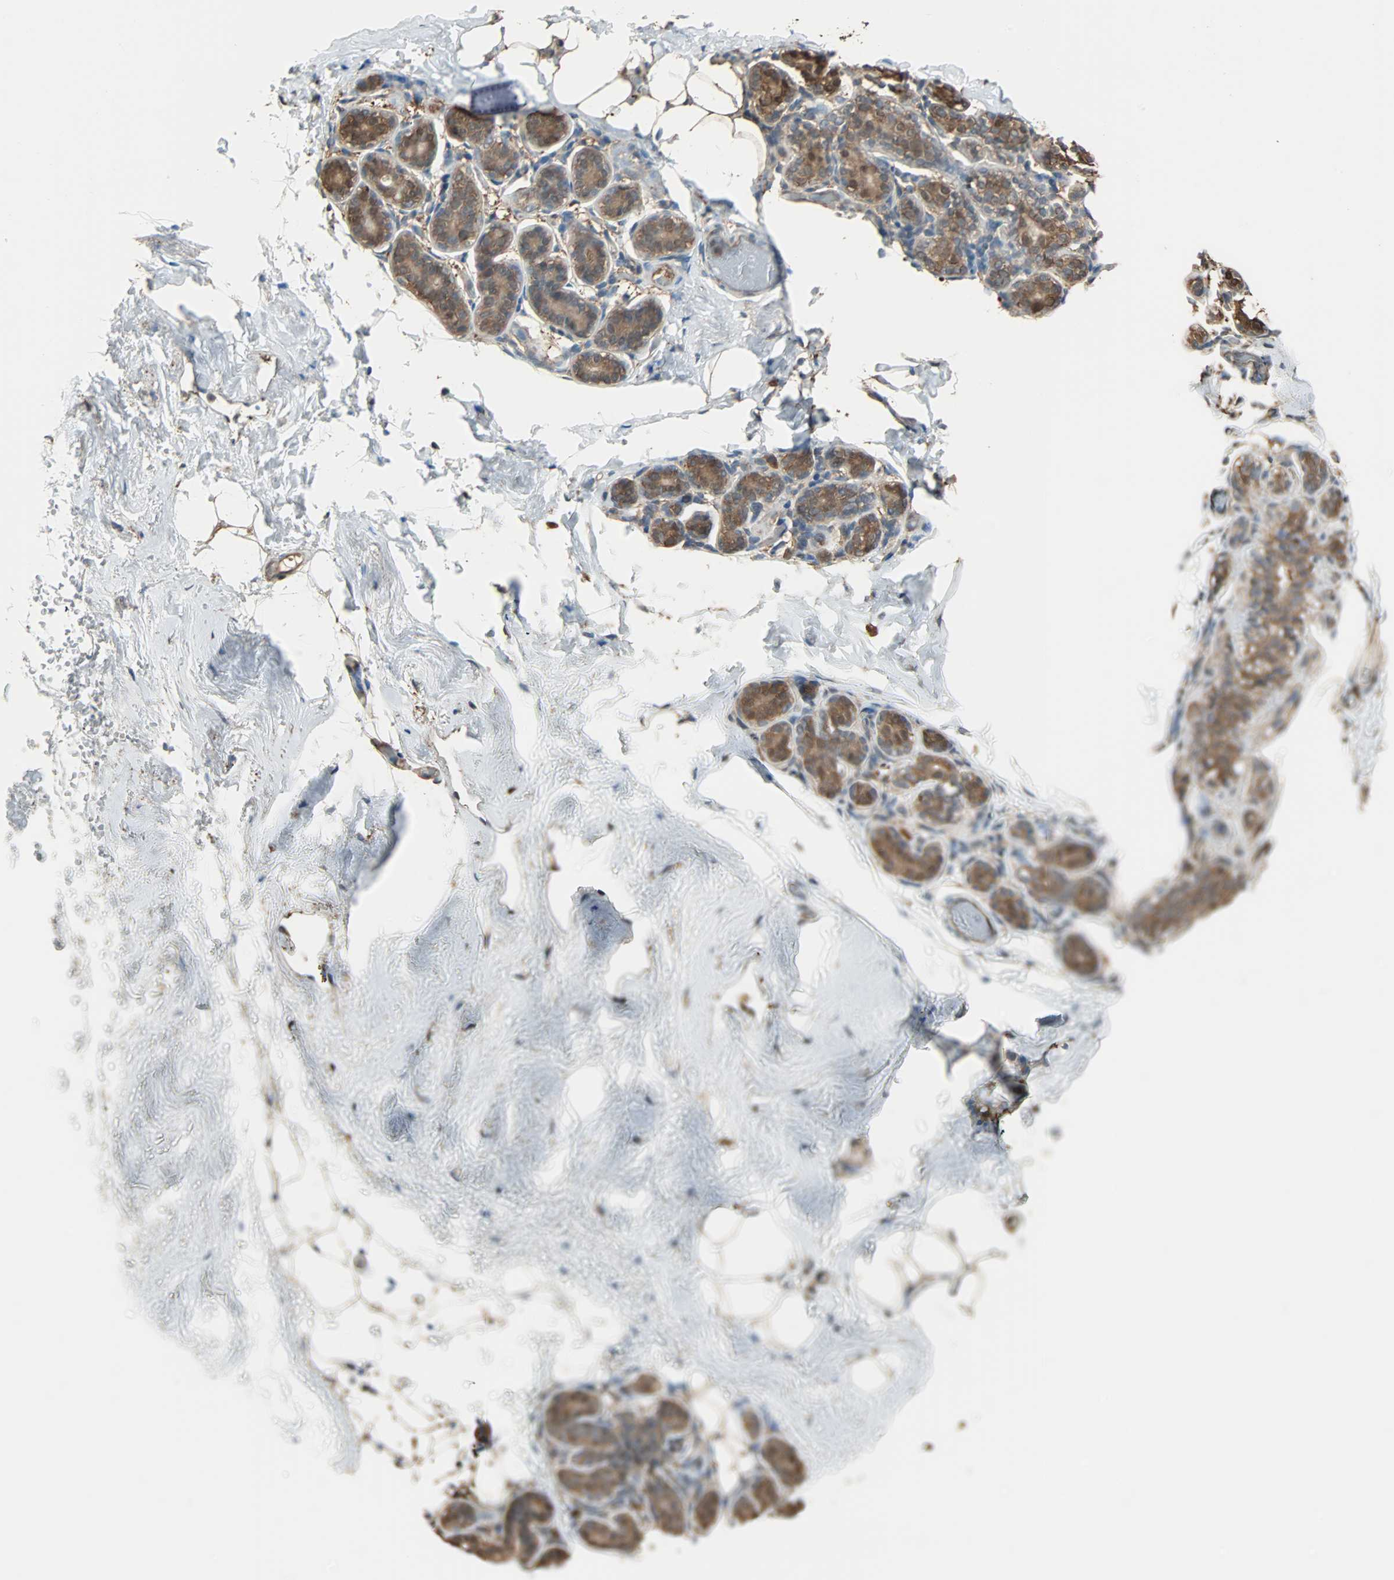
{"staining": {"intensity": "weak", "quantity": ">75%", "location": "cytoplasmic/membranous"}, "tissue": "breast", "cell_type": "Adipocytes", "image_type": "normal", "snomed": [{"axis": "morphology", "description": "Normal tissue, NOS"}, {"axis": "topography", "description": "Breast"}, {"axis": "topography", "description": "Soft tissue"}], "caption": "Protein staining shows weak cytoplasmic/membranous positivity in approximately >75% of adipocytes in benign breast.", "gene": "PRDX1", "patient": {"sex": "female", "age": 75}}